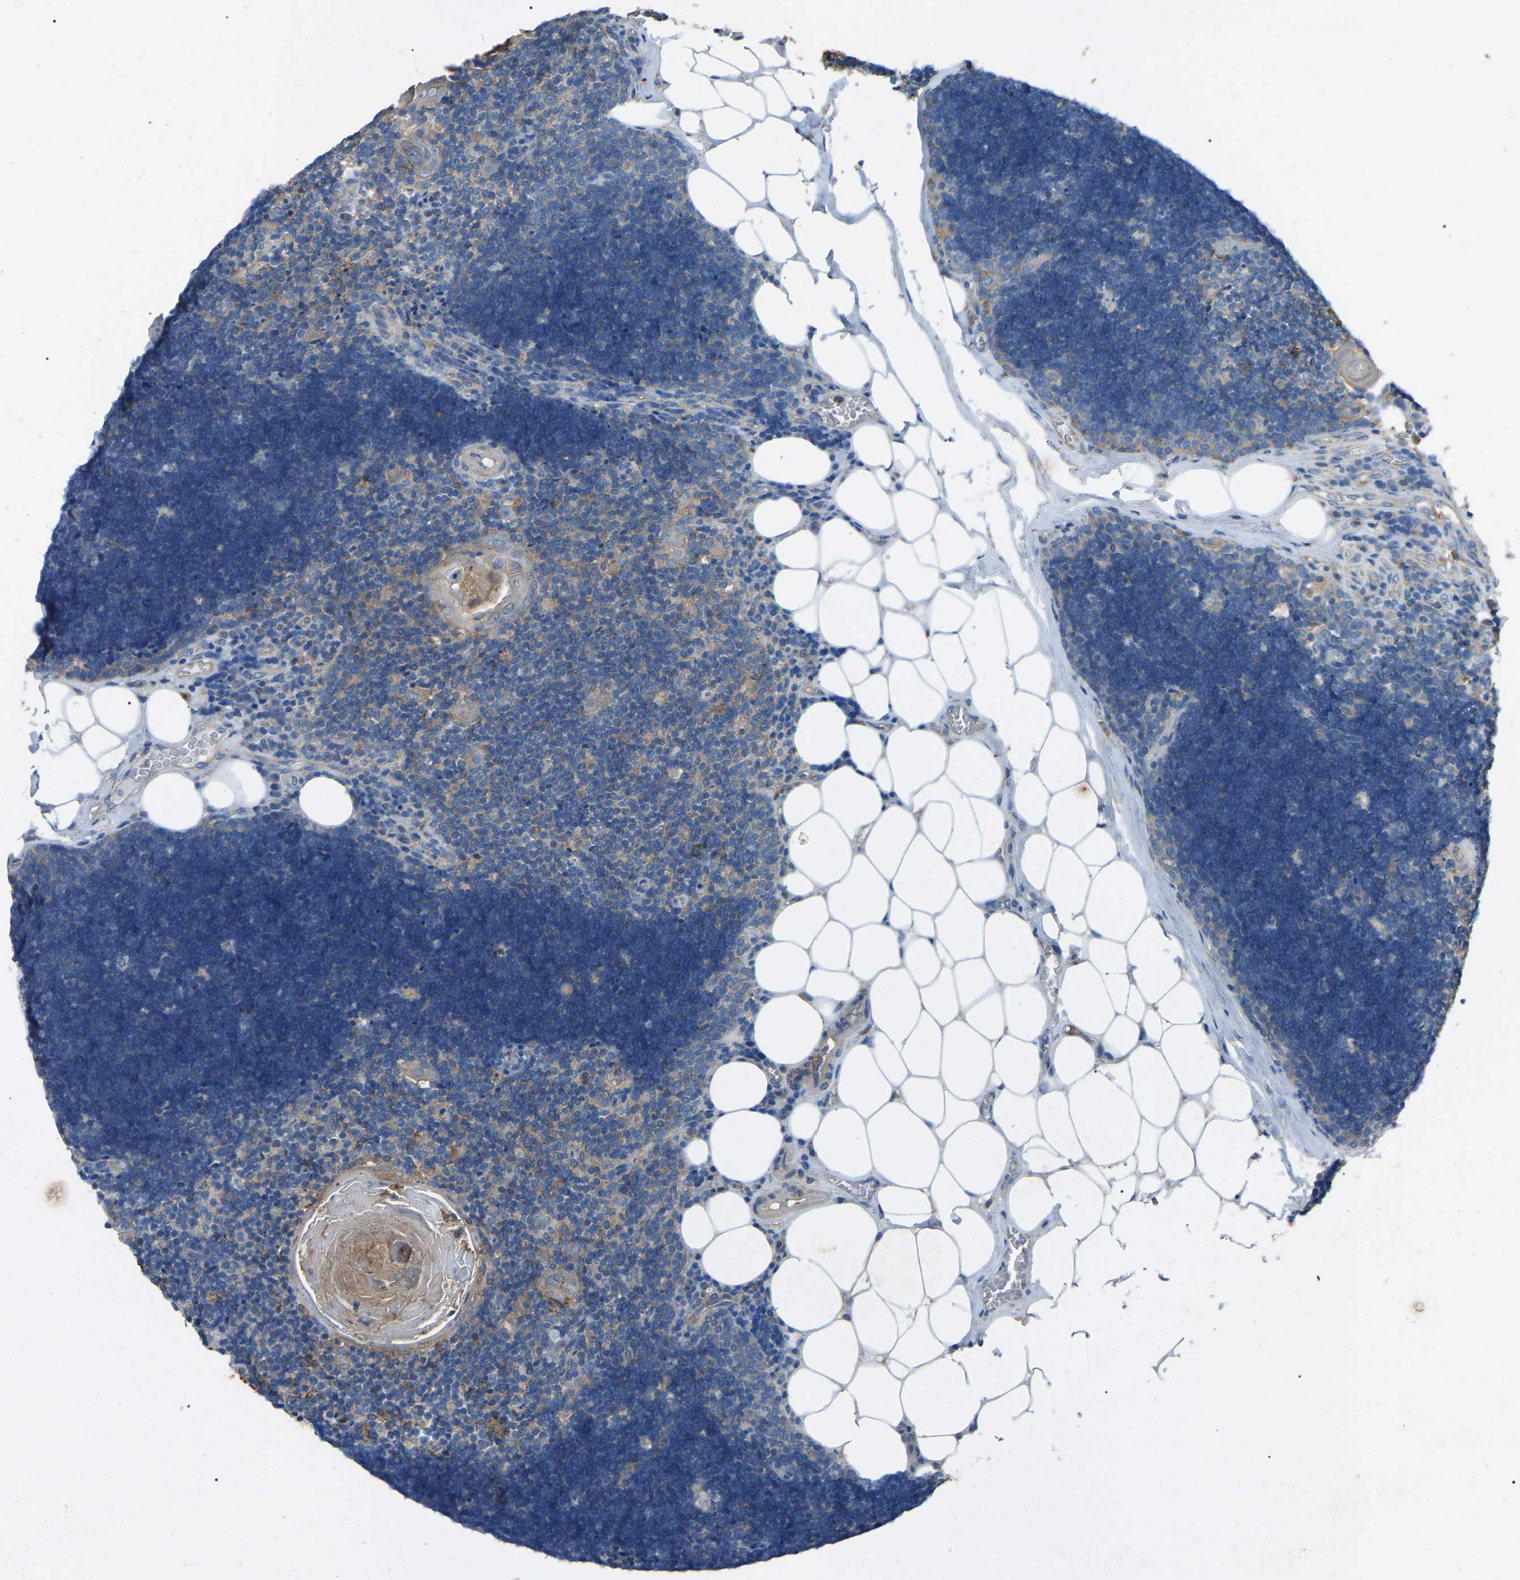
{"staining": {"intensity": "weak", "quantity": "<25%", "location": "cytoplasmic/membranous"}, "tissue": "lymph node", "cell_type": "Germinal center cells", "image_type": "normal", "snomed": [{"axis": "morphology", "description": "Normal tissue, NOS"}, {"axis": "topography", "description": "Lymph node"}], "caption": "Micrograph shows no protein staining in germinal center cells of benign lymph node. (Stains: DAB immunohistochemistry with hematoxylin counter stain, Microscopy: brightfield microscopy at high magnification).", "gene": "AIMP1", "patient": {"sex": "male", "age": 33}}